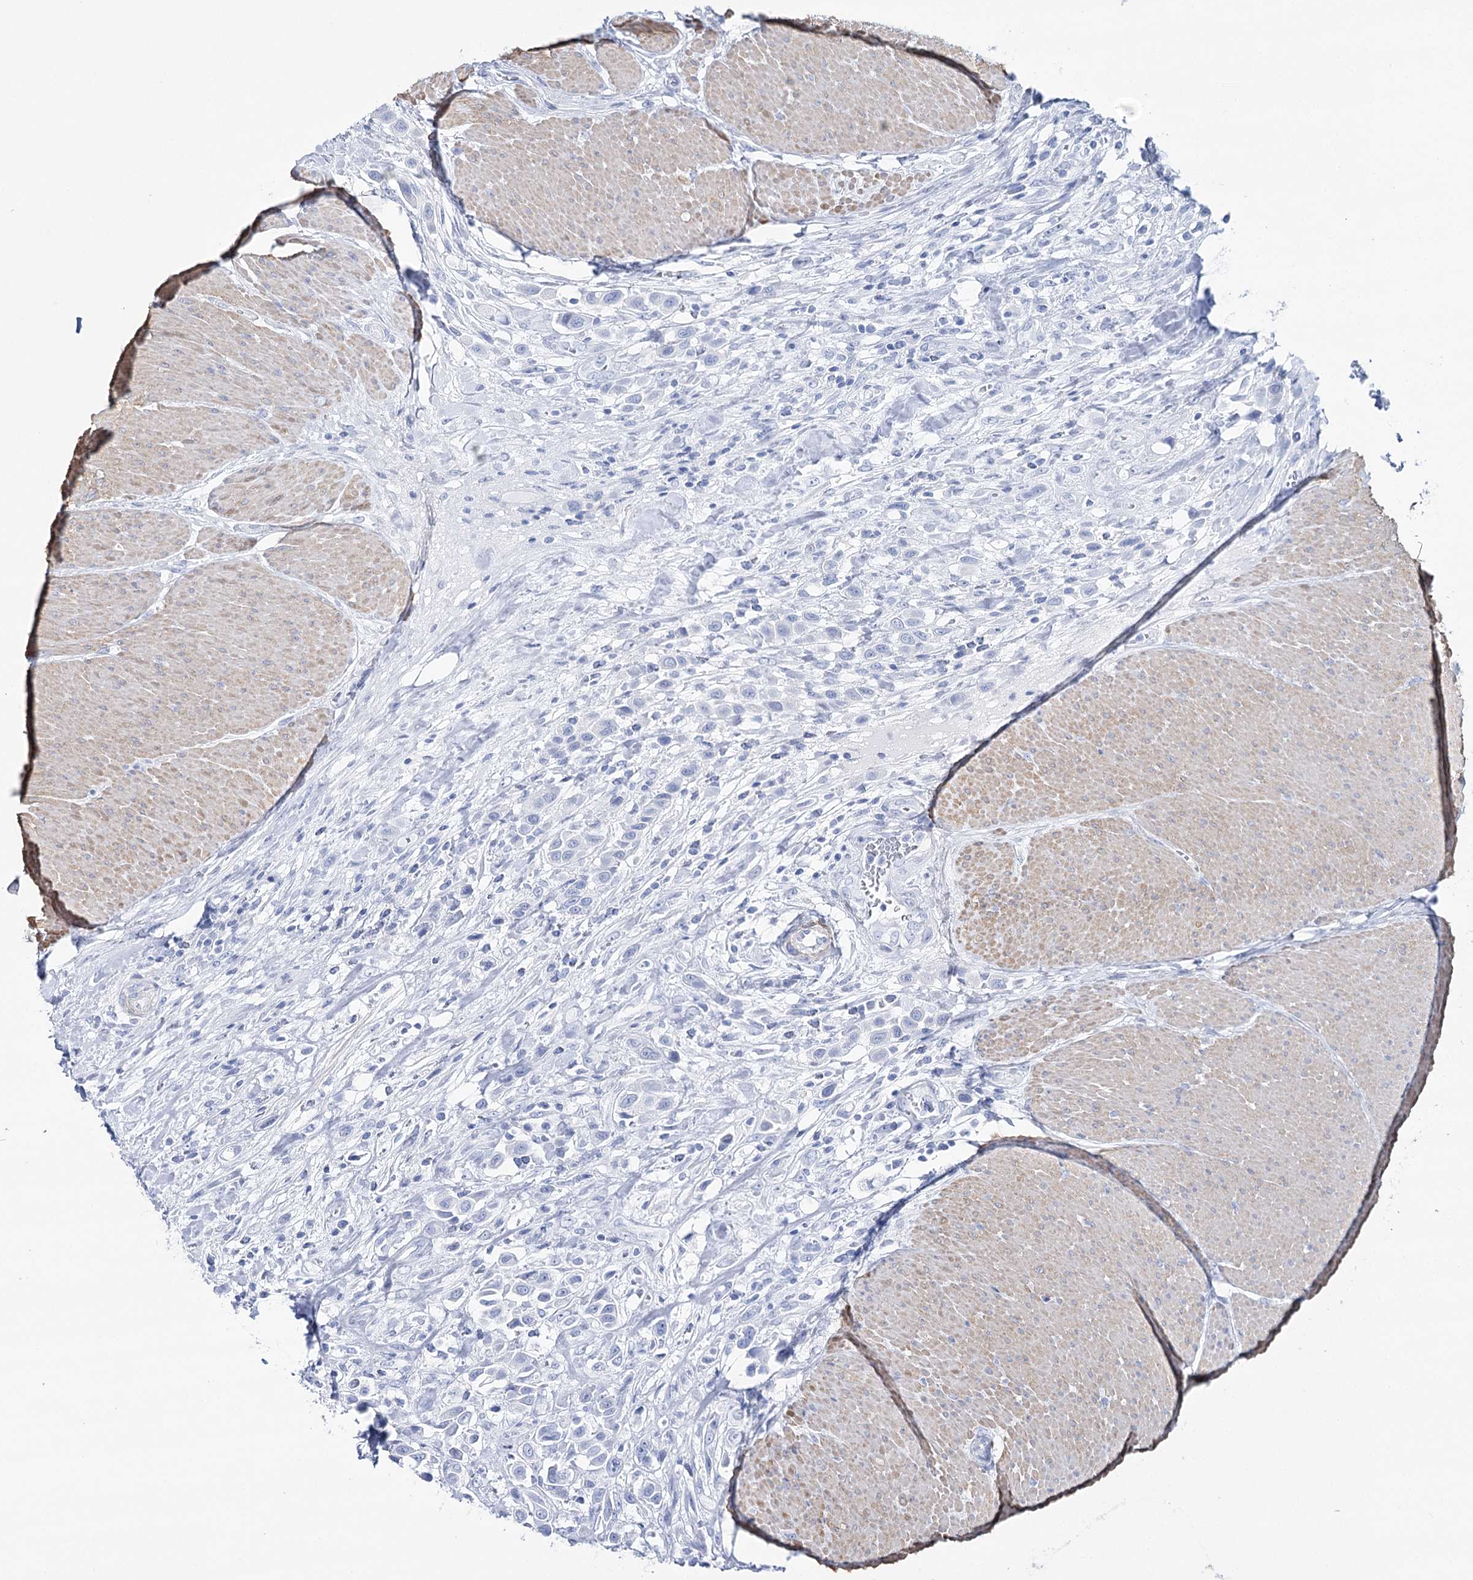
{"staining": {"intensity": "negative", "quantity": "none", "location": "none"}, "tissue": "urothelial cancer", "cell_type": "Tumor cells", "image_type": "cancer", "snomed": [{"axis": "morphology", "description": "Urothelial carcinoma, High grade"}, {"axis": "topography", "description": "Urinary bladder"}], "caption": "The immunohistochemistry histopathology image has no significant expression in tumor cells of high-grade urothelial carcinoma tissue. (DAB (3,3'-diaminobenzidine) immunohistochemistry (IHC) with hematoxylin counter stain).", "gene": "CSN3", "patient": {"sex": "male", "age": 50}}